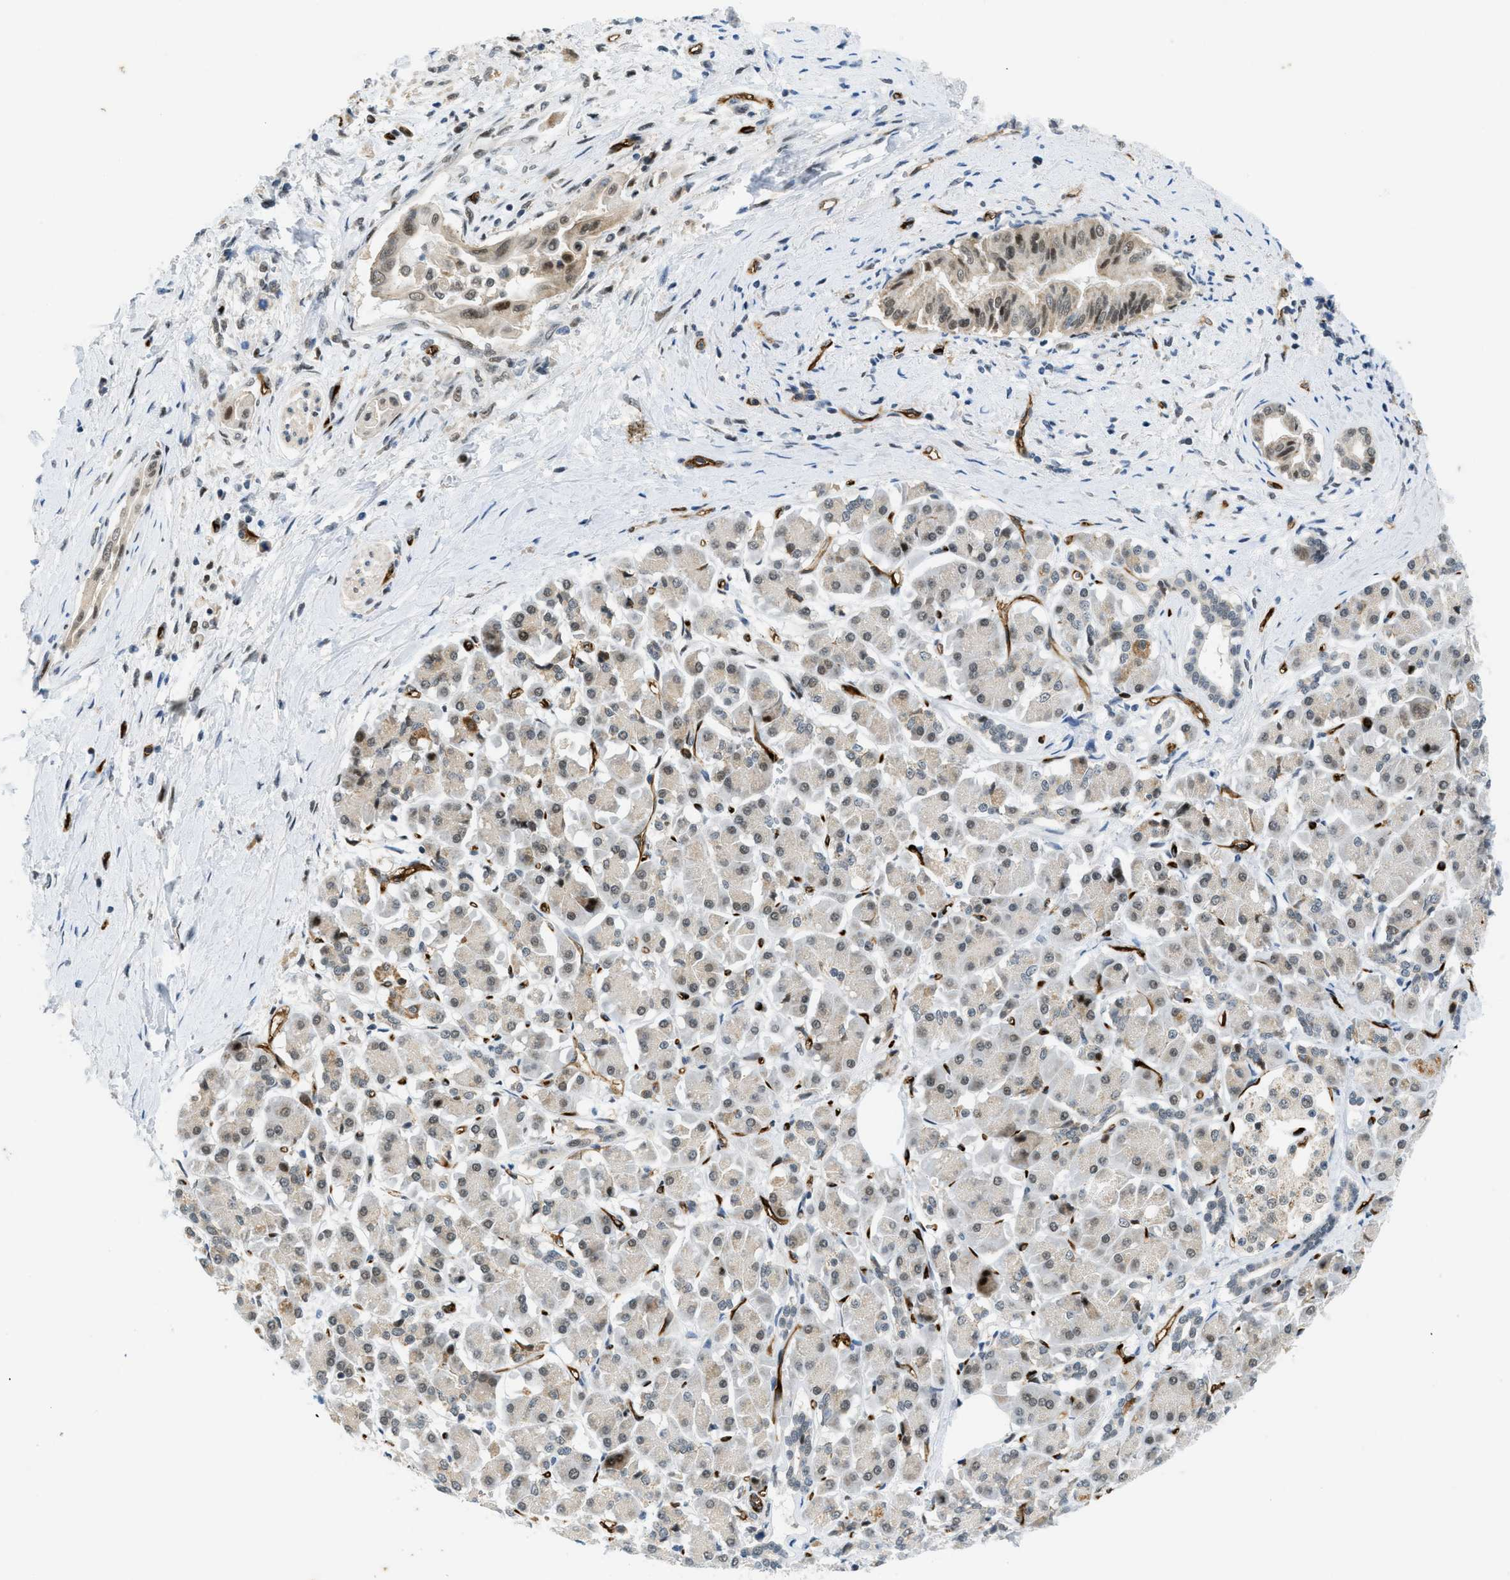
{"staining": {"intensity": "weak", "quantity": ">75%", "location": "cytoplasmic/membranous"}, "tissue": "pancreatic cancer", "cell_type": "Tumor cells", "image_type": "cancer", "snomed": [{"axis": "morphology", "description": "Adenocarcinoma, NOS"}, {"axis": "topography", "description": "Pancreas"}], "caption": "Tumor cells reveal weak cytoplasmic/membranous expression in about >75% of cells in pancreatic cancer (adenocarcinoma).", "gene": "SLCO2A1", "patient": {"sex": "male", "age": 55}}